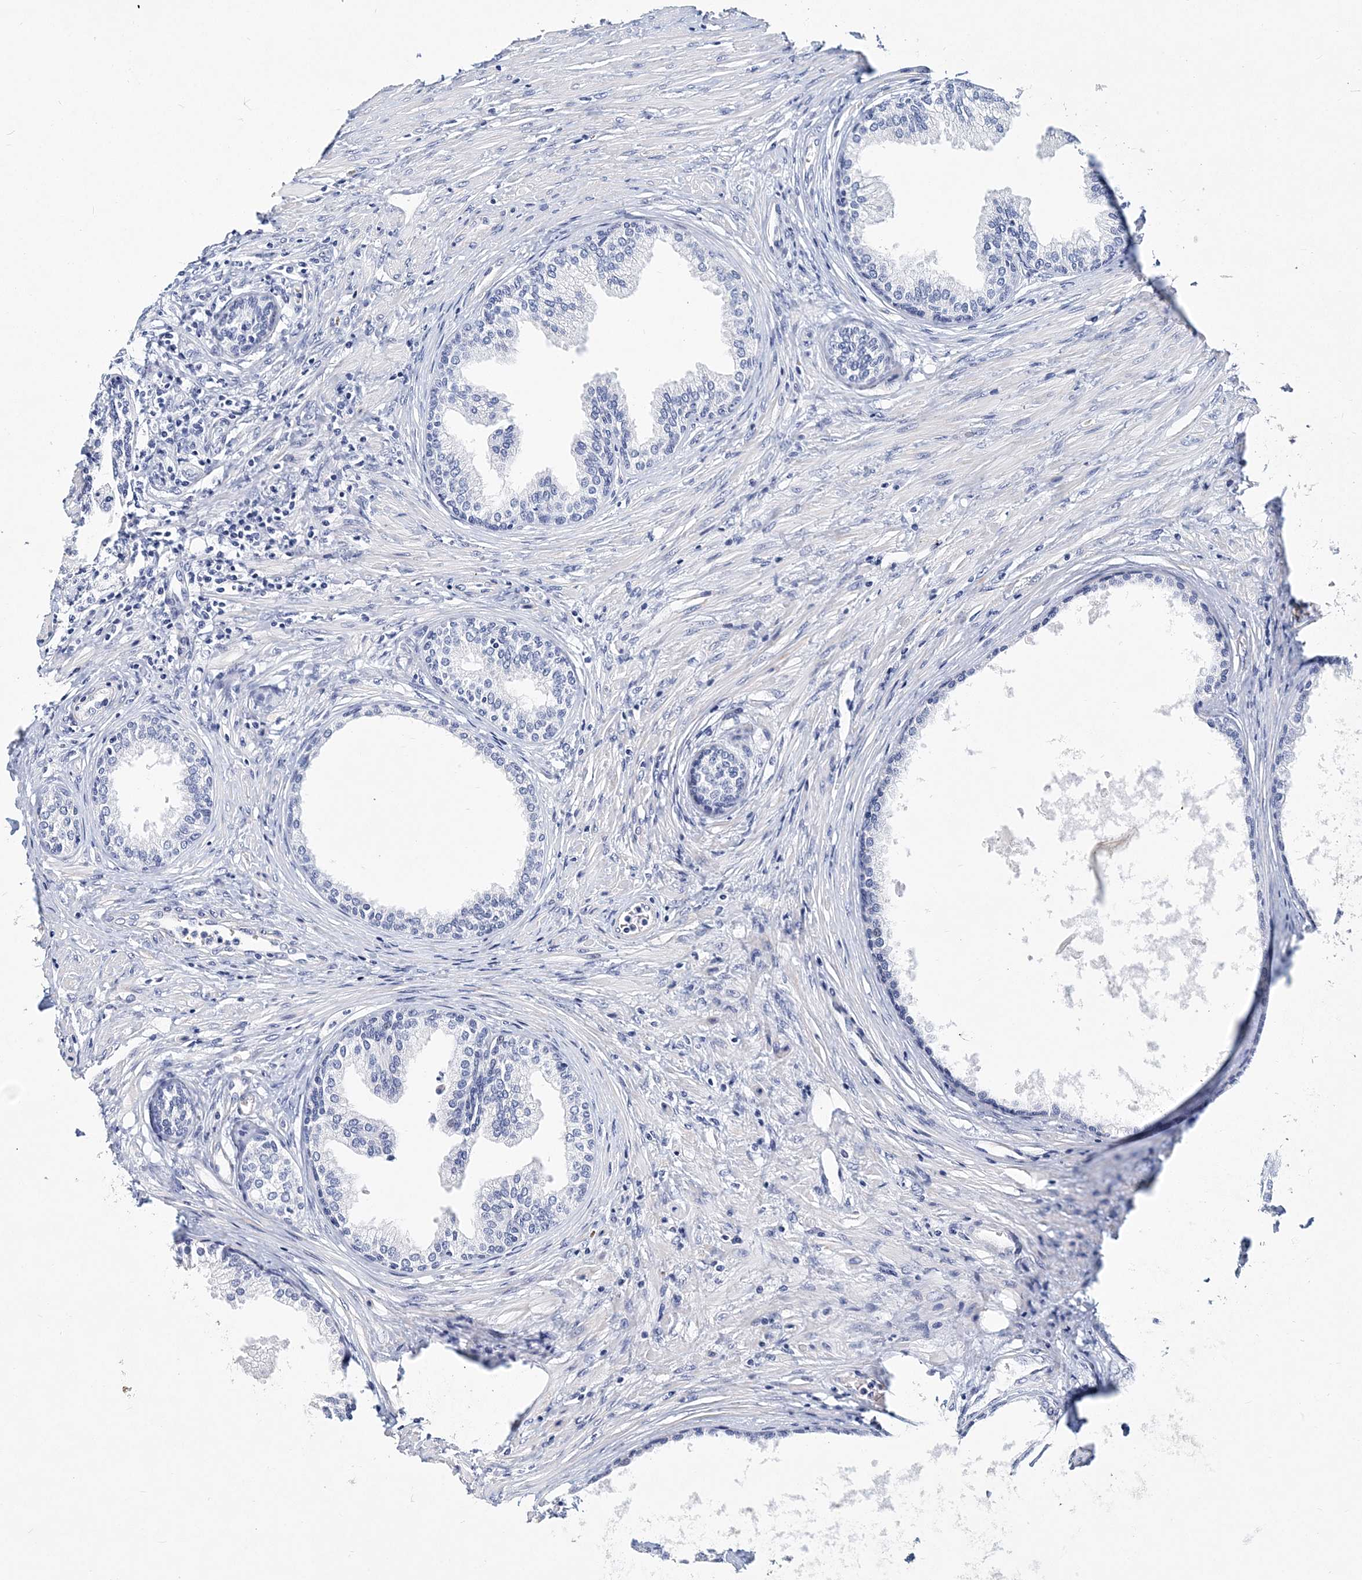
{"staining": {"intensity": "negative", "quantity": "none", "location": "none"}, "tissue": "prostate", "cell_type": "Glandular cells", "image_type": "normal", "snomed": [{"axis": "morphology", "description": "Normal tissue, NOS"}, {"axis": "topography", "description": "Prostate"}], "caption": "This is a photomicrograph of IHC staining of unremarkable prostate, which shows no positivity in glandular cells. (DAB (3,3'-diaminobenzidine) IHC, high magnification).", "gene": "ITGA2B", "patient": {"sex": "male", "age": 76}}